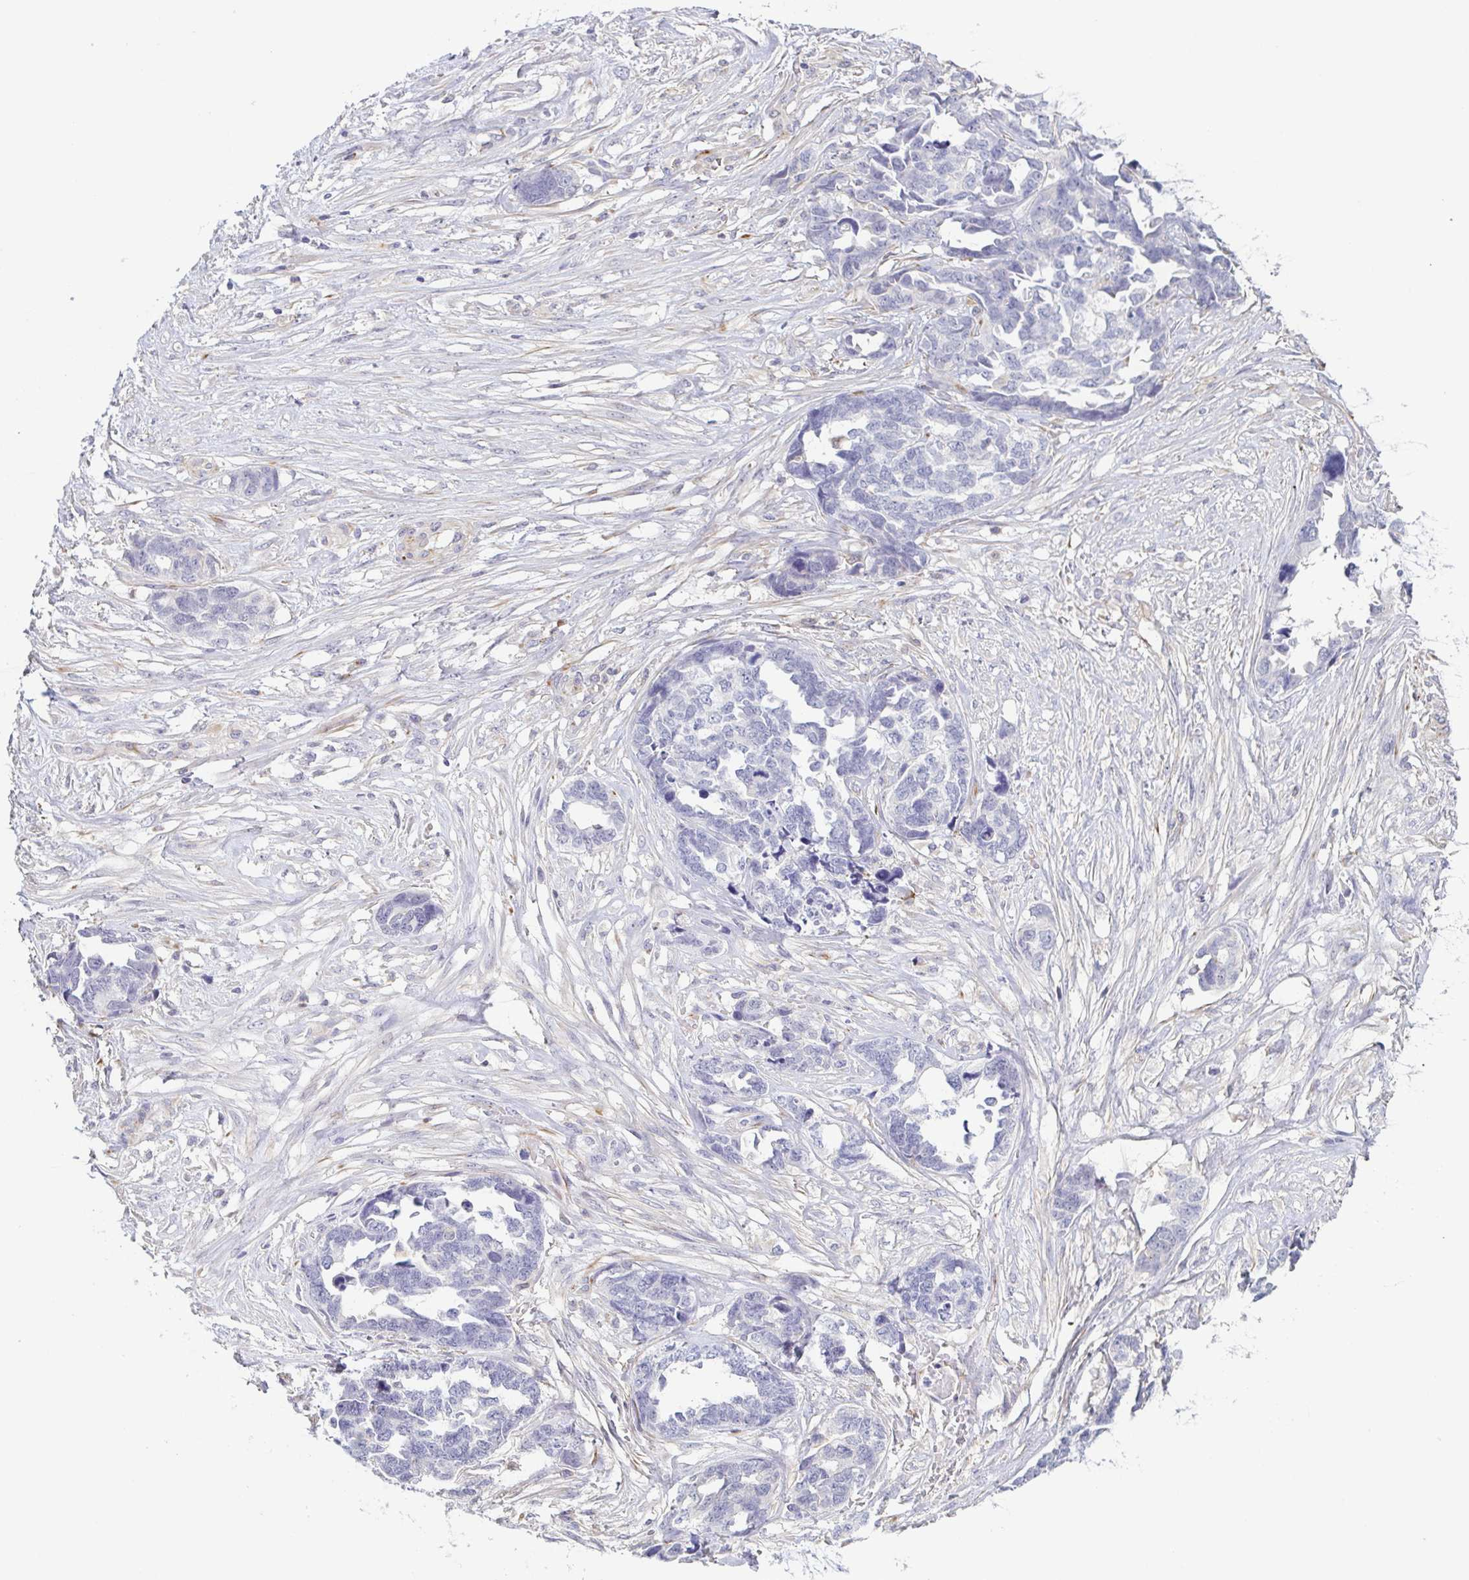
{"staining": {"intensity": "negative", "quantity": "none", "location": "none"}, "tissue": "ovarian cancer", "cell_type": "Tumor cells", "image_type": "cancer", "snomed": [{"axis": "morphology", "description": "Cystadenocarcinoma, serous, NOS"}, {"axis": "topography", "description": "Ovary"}], "caption": "Protein analysis of ovarian cancer (serous cystadenocarcinoma) displays no significant staining in tumor cells. The staining is performed using DAB (3,3'-diaminobenzidine) brown chromogen with nuclei counter-stained in using hematoxylin.", "gene": "COL17A1", "patient": {"sex": "female", "age": 69}}